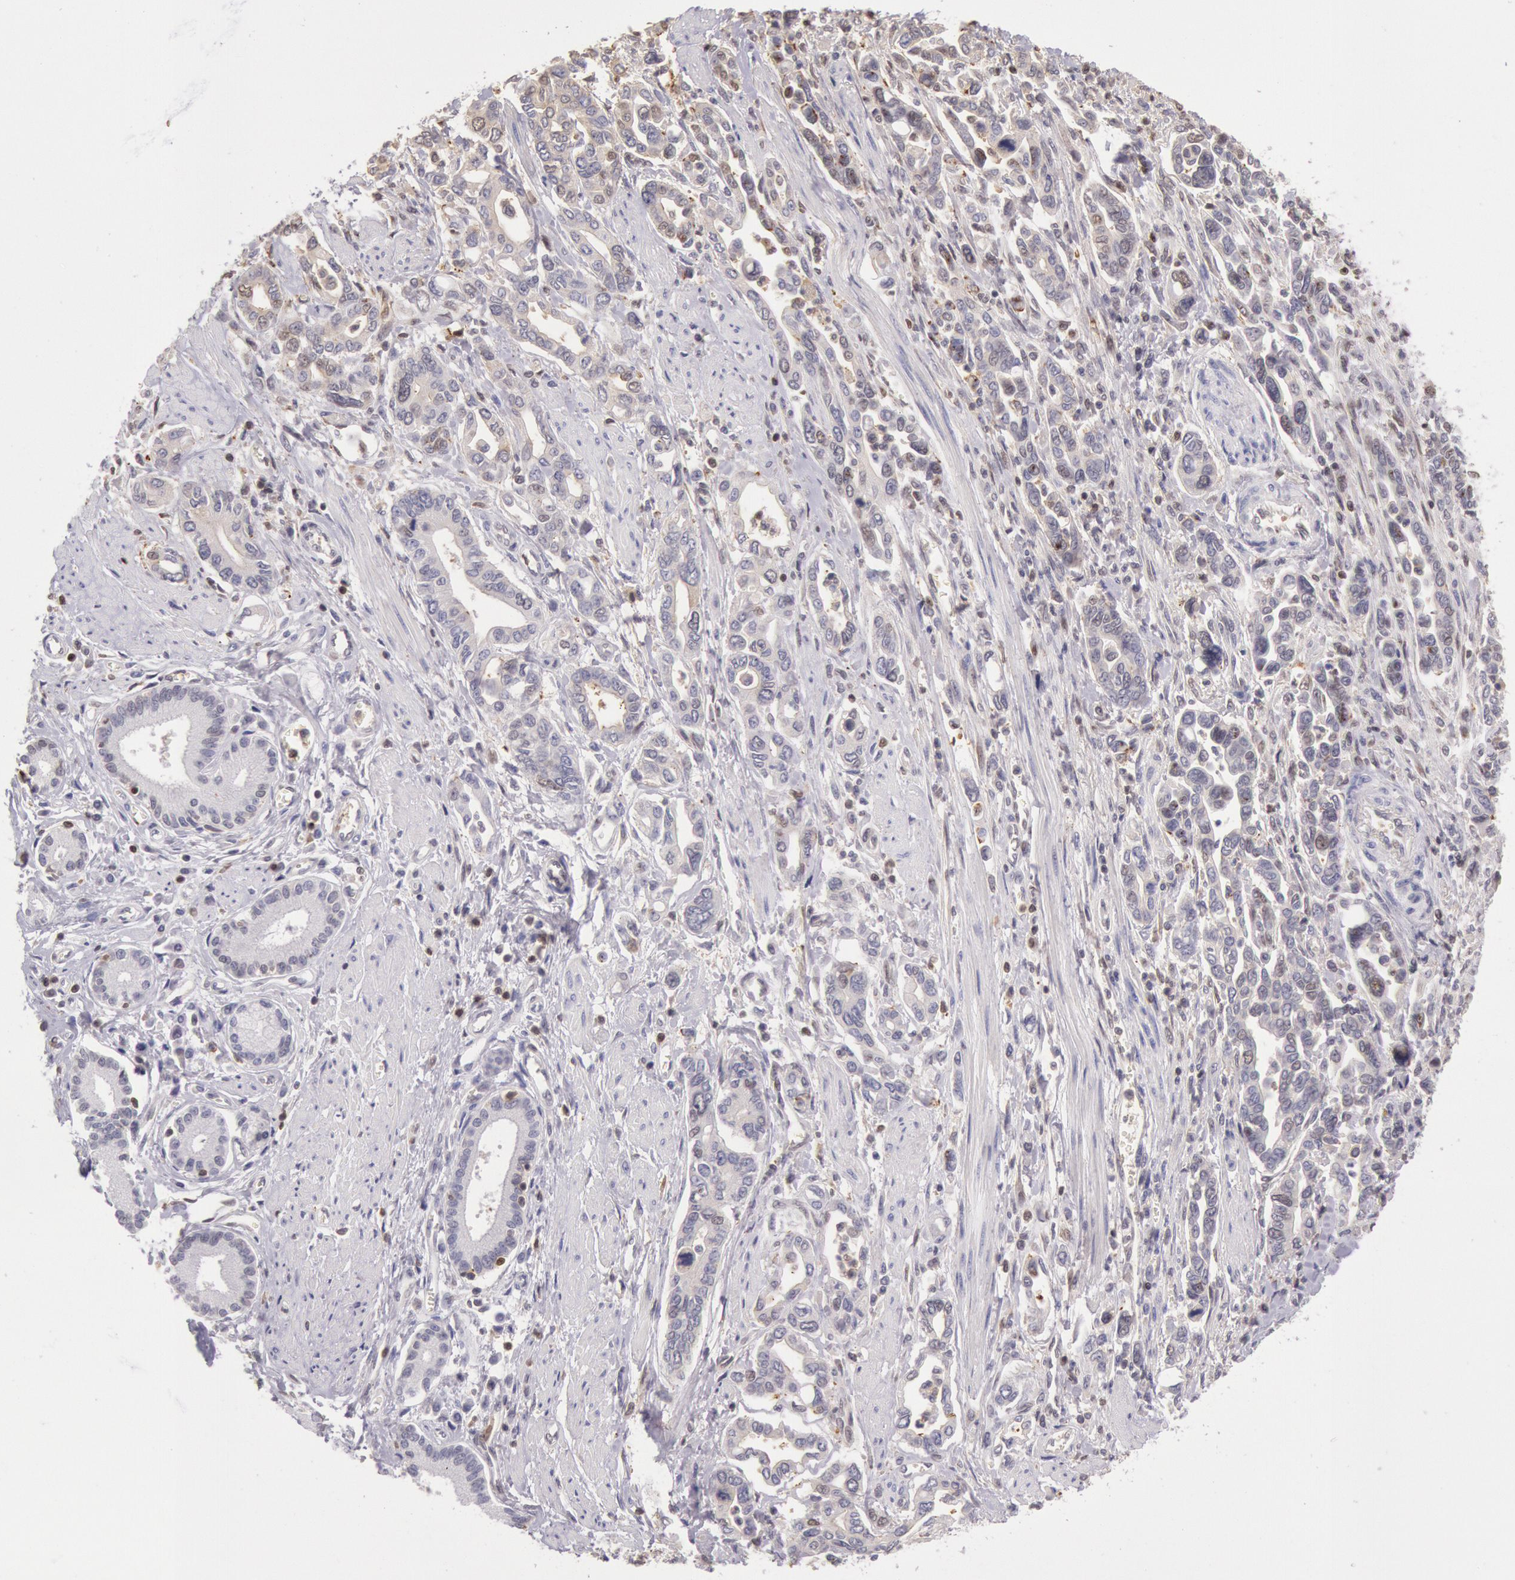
{"staining": {"intensity": "negative", "quantity": "none", "location": "none"}, "tissue": "pancreatic cancer", "cell_type": "Tumor cells", "image_type": "cancer", "snomed": [{"axis": "morphology", "description": "Adenocarcinoma, NOS"}, {"axis": "topography", "description": "Pancreas"}], "caption": "DAB (3,3'-diaminobenzidine) immunohistochemical staining of human pancreatic adenocarcinoma exhibits no significant positivity in tumor cells.", "gene": "HIF1A", "patient": {"sex": "female", "age": 57}}